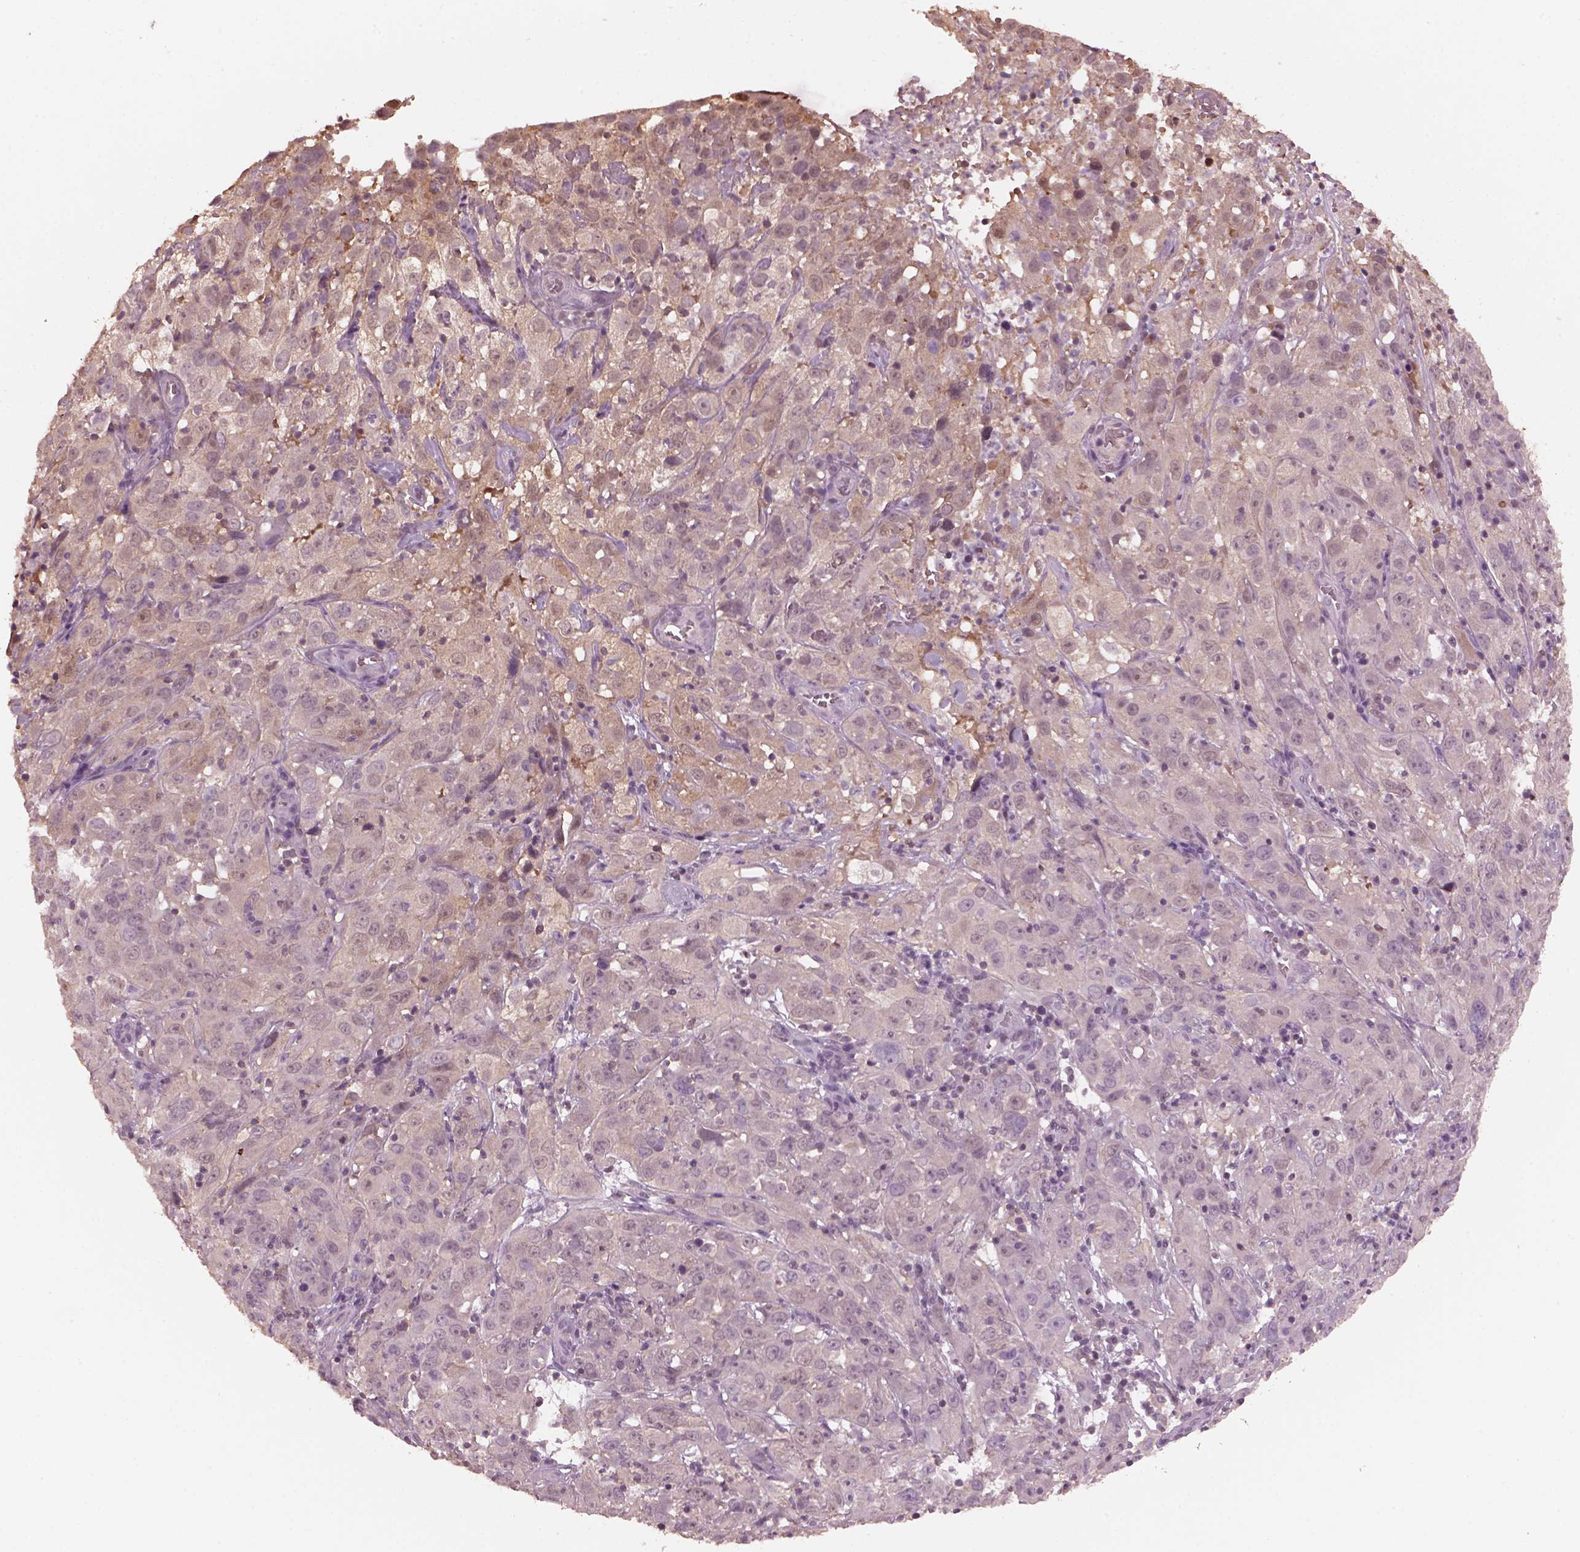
{"staining": {"intensity": "negative", "quantity": "none", "location": "none"}, "tissue": "cervical cancer", "cell_type": "Tumor cells", "image_type": "cancer", "snomed": [{"axis": "morphology", "description": "Squamous cell carcinoma, NOS"}, {"axis": "topography", "description": "Cervix"}], "caption": "Immunohistochemistry (IHC) photomicrograph of neoplastic tissue: human squamous cell carcinoma (cervical) stained with DAB (3,3'-diaminobenzidine) demonstrates no significant protein expression in tumor cells. (Stains: DAB (3,3'-diaminobenzidine) IHC with hematoxylin counter stain, Microscopy: brightfield microscopy at high magnification).", "gene": "SRI", "patient": {"sex": "female", "age": 32}}